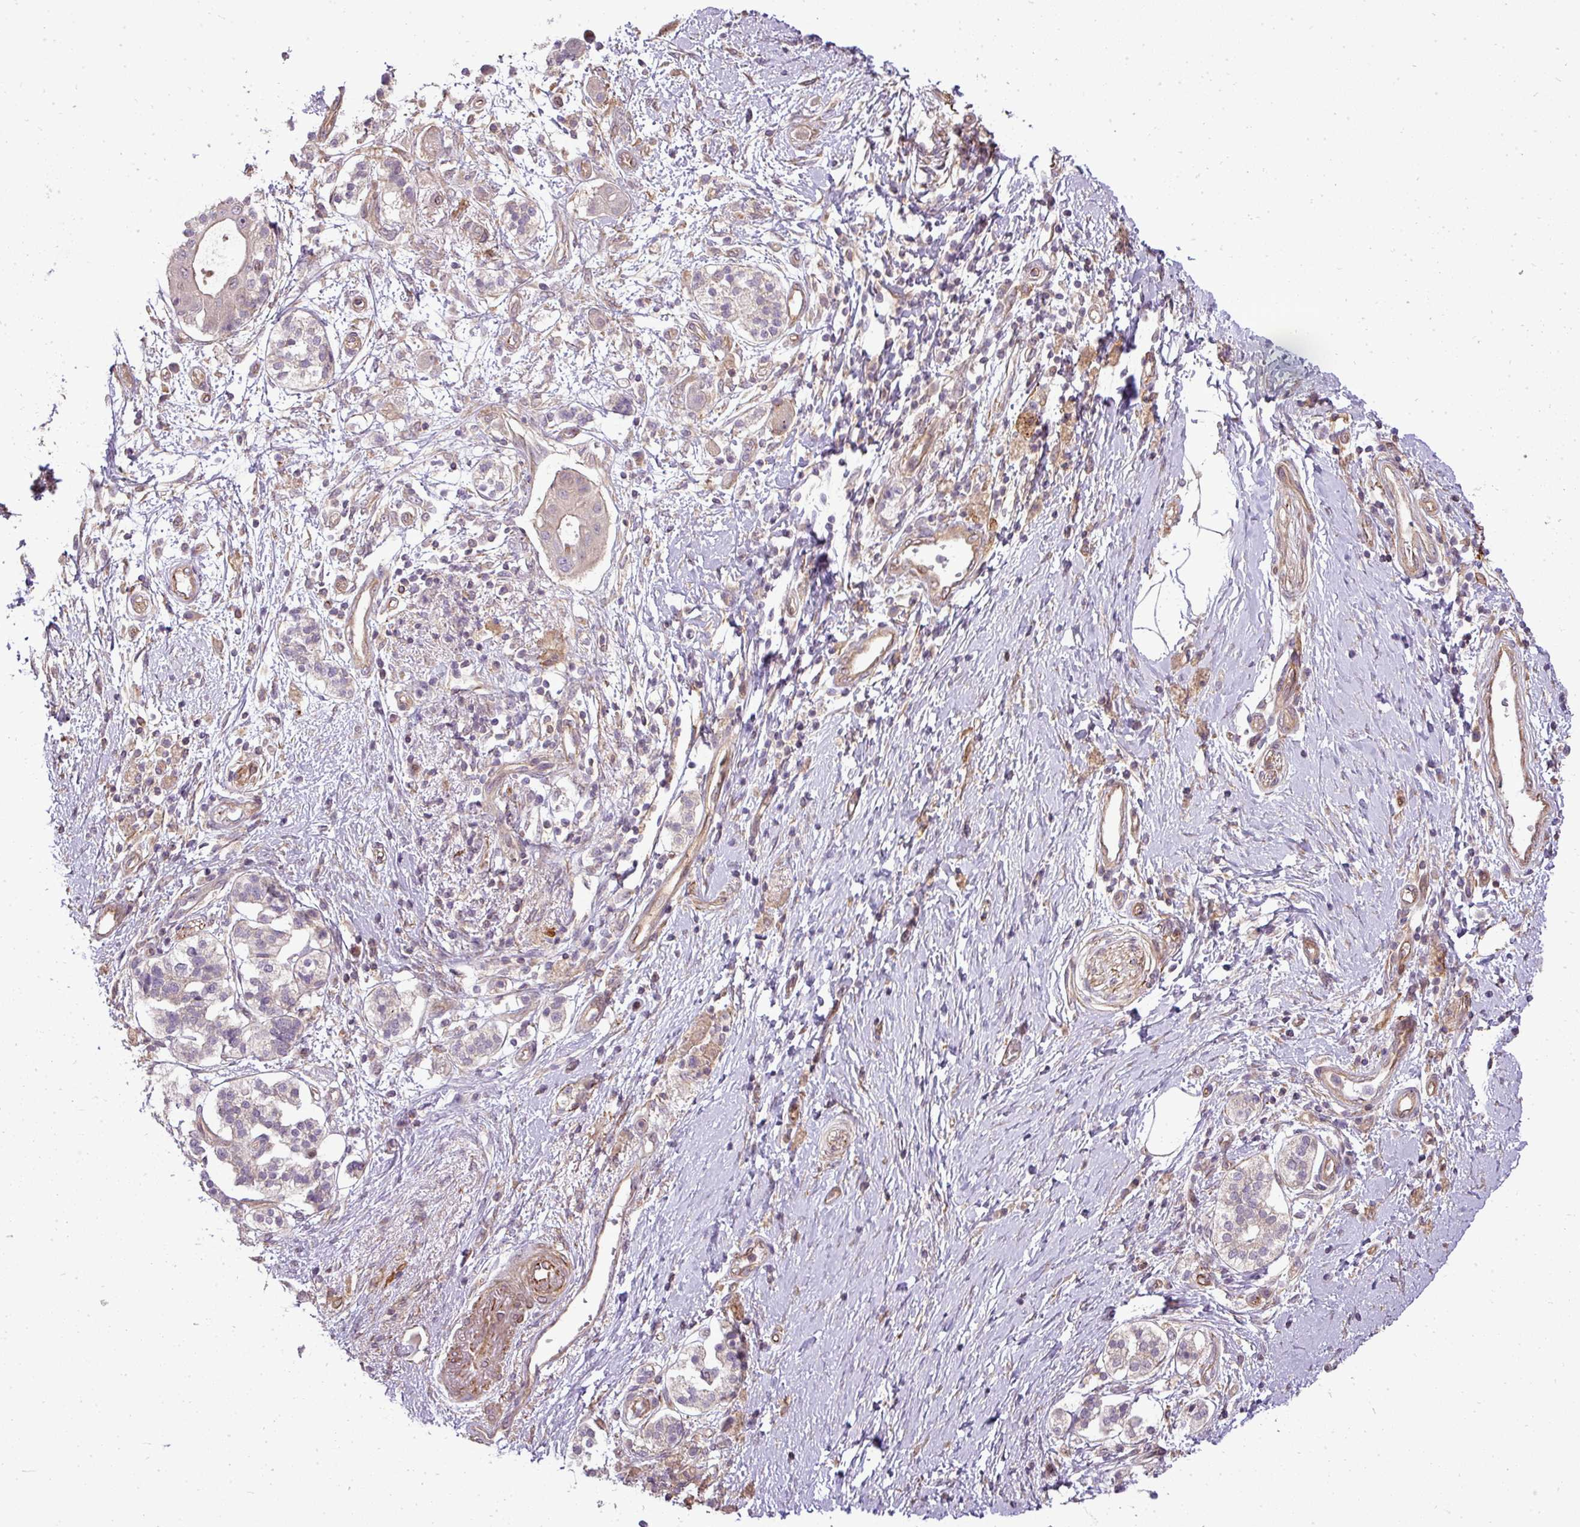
{"staining": {"intensity": "negative", "quantity": "none", "location": "none"}, "tissue": "pancreatic cancer", "cell_type": "Tumor cells", "image_type": "cancer", "snomed": [{"axis": "morphology", "description": "Adenocarcinoma, NOS"}, {"axis": "topography", "description": "Pancreas"}], "caption": "This is a photomicrograph of immunohistochemistry staining of pancreatic adenocarcinoma, which shows no staining in tumor cells.", "gene": "PDRG1", "patient": {"sex": "male", "age": 68}}